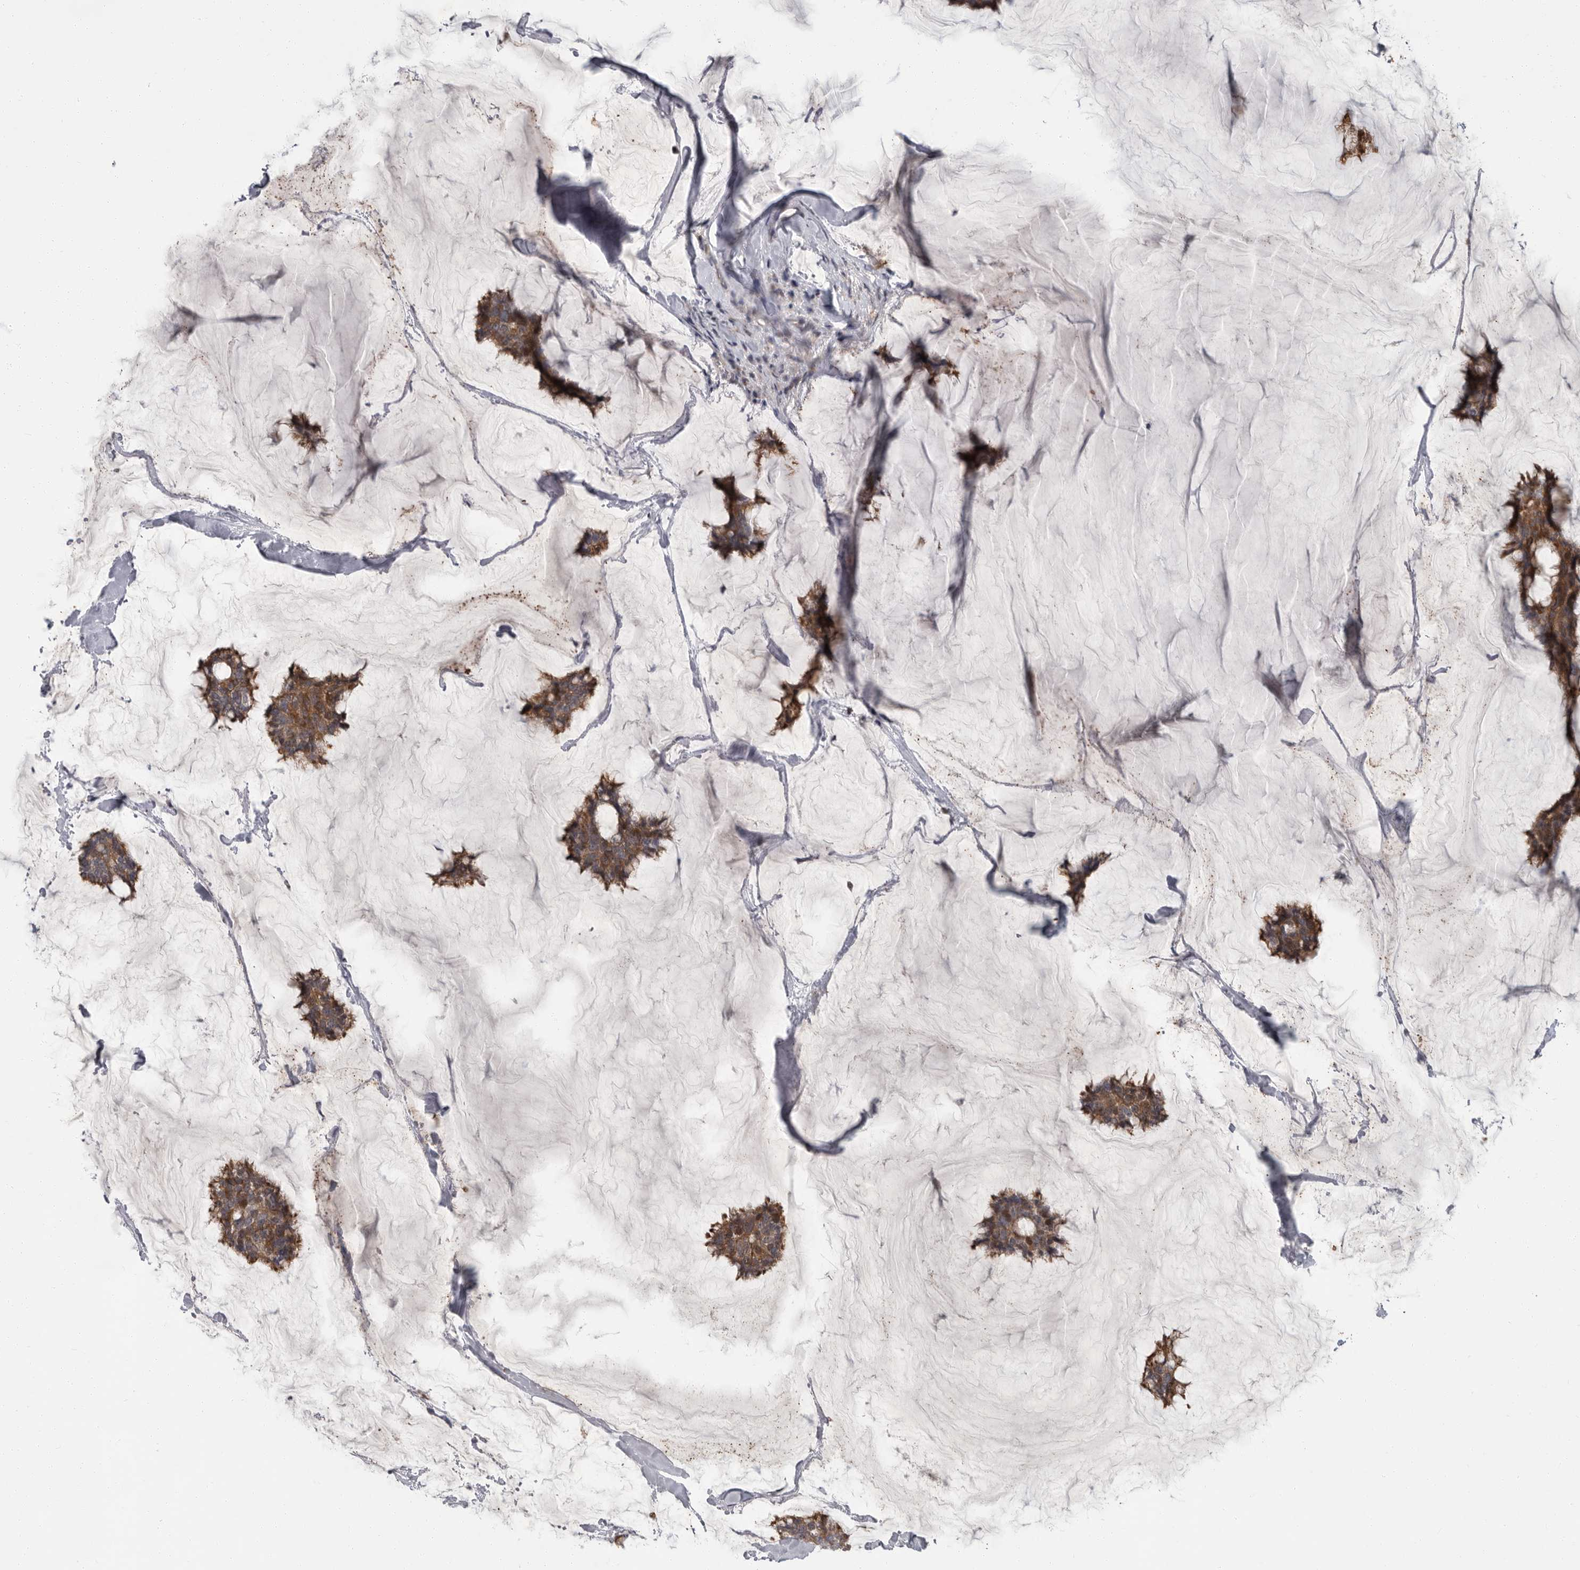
{"staining": {"intensity": "moderate", "quantity": ">75%", "location": "cytoplasmic/membranous"}, "tissue": "breast cancer", "cell_type": "Tumor cells", "image_type": "cancer", "snomed": [{"axis": "morphology", "description": "Duct carcinoma"}, {"axis": "topography", "description": "Breast"}], "caption": "This is a histology image of immunohistochemistry (IHC) staining of invasive ductal carcinoma (breast), which shows moderate staining in the cytoplasmic/membranous of tumor cells.", "gene": "PDE7A", "patient": {"sex": "female", "age": 93}}